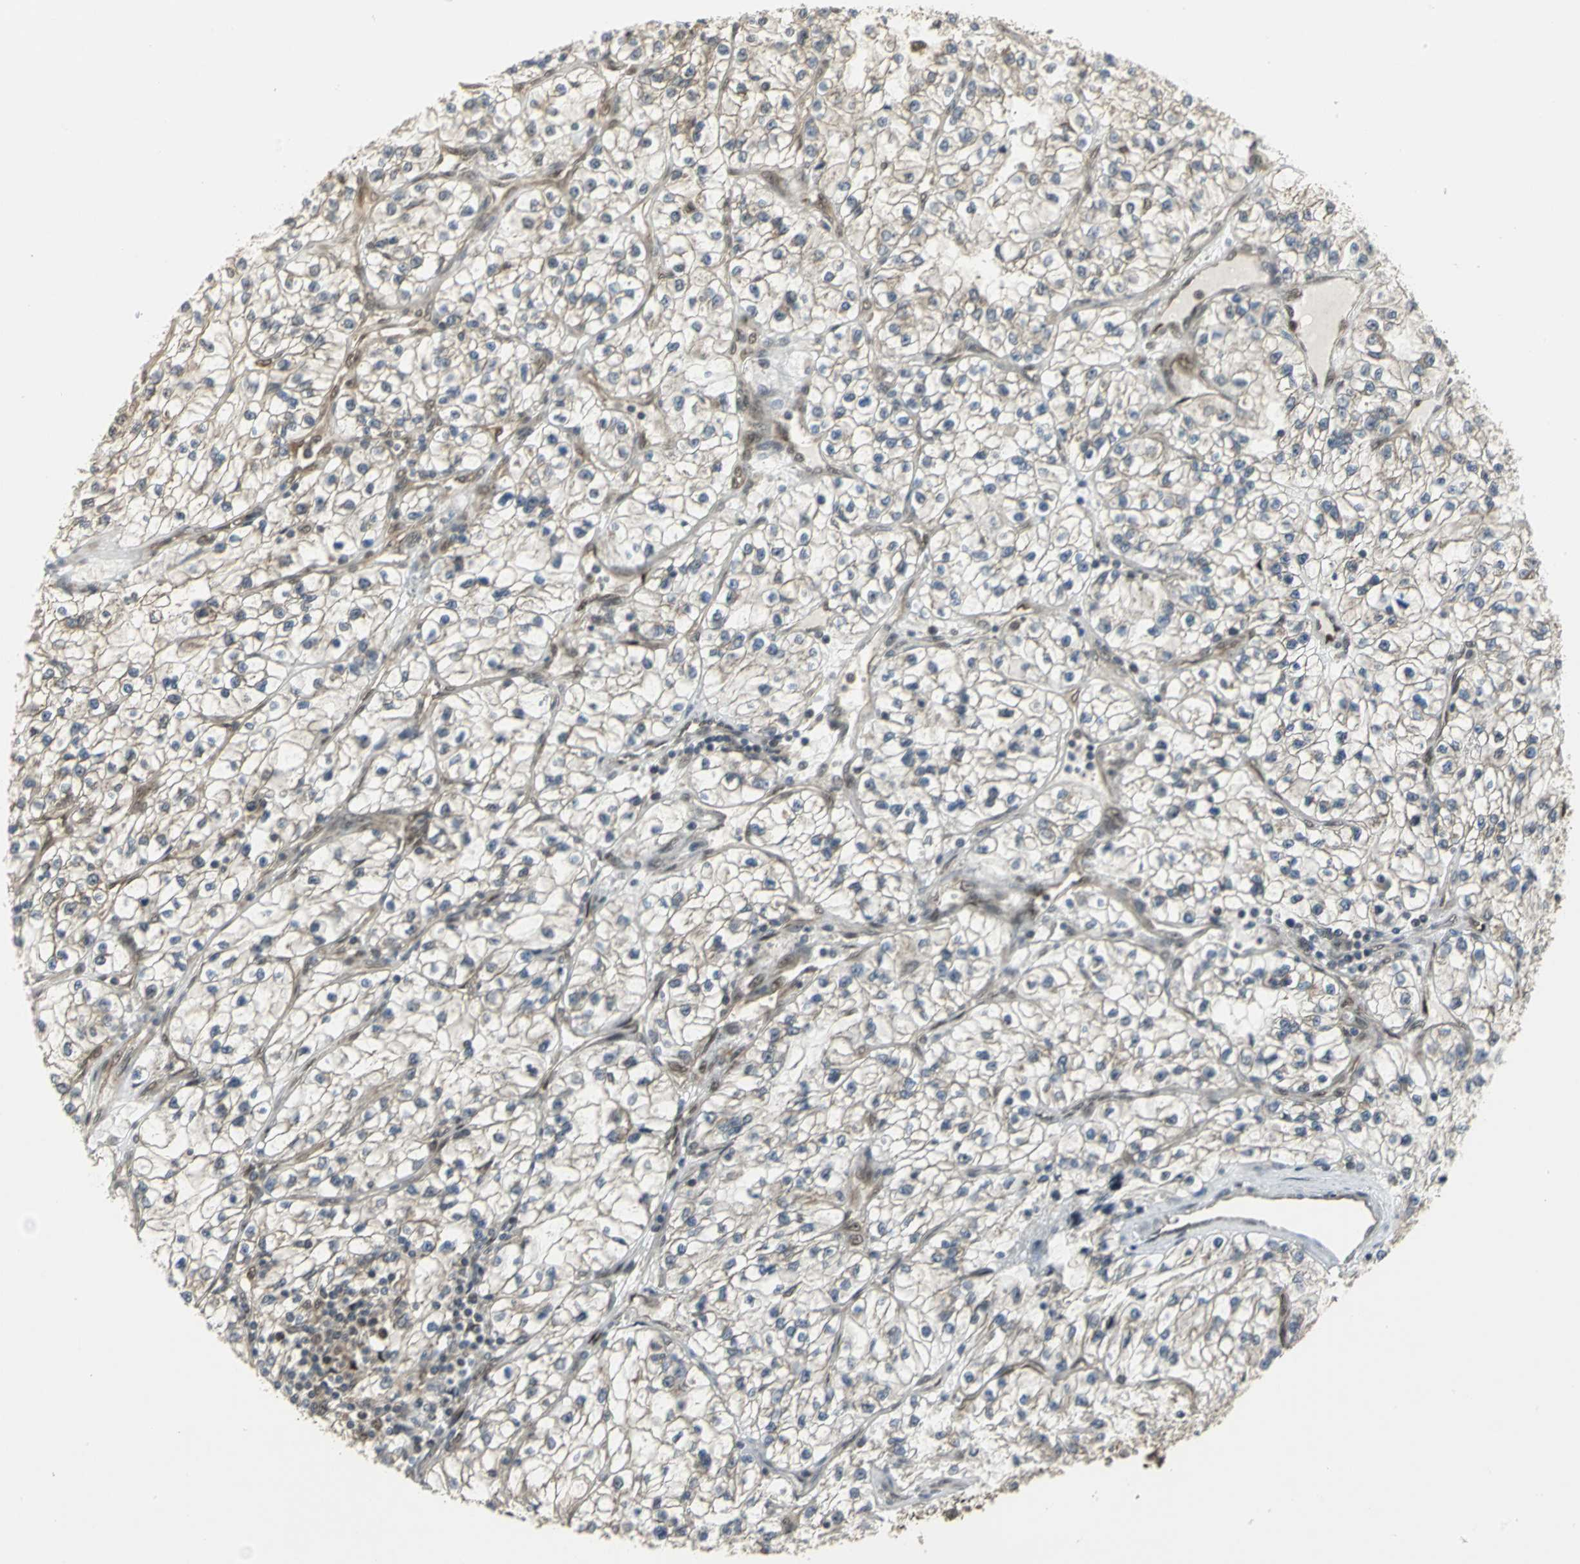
{"staining": {"intensity": "weak", "quantity": "25%-75%", "location": "cytoplasmic/membranous"}, "tissue": "renal cancer", "cell_type": "Tumor cells", "image_type": "cancer", "snomed": [{"axis": "morphology", "description": "Adenocarcinoma, NOS"}, {"axis": "topography", "description": "Kidney"}], "caption": "Immunohistochemistry histopathology image of renal cancer stained for a protein (brown), which exhibits low levels of weak cytoplasmic/membranous staining in approximately 25%-75% of tumor cells.", "gene": "PSMC4", "patient": {"sex": "female", "age": 57}}